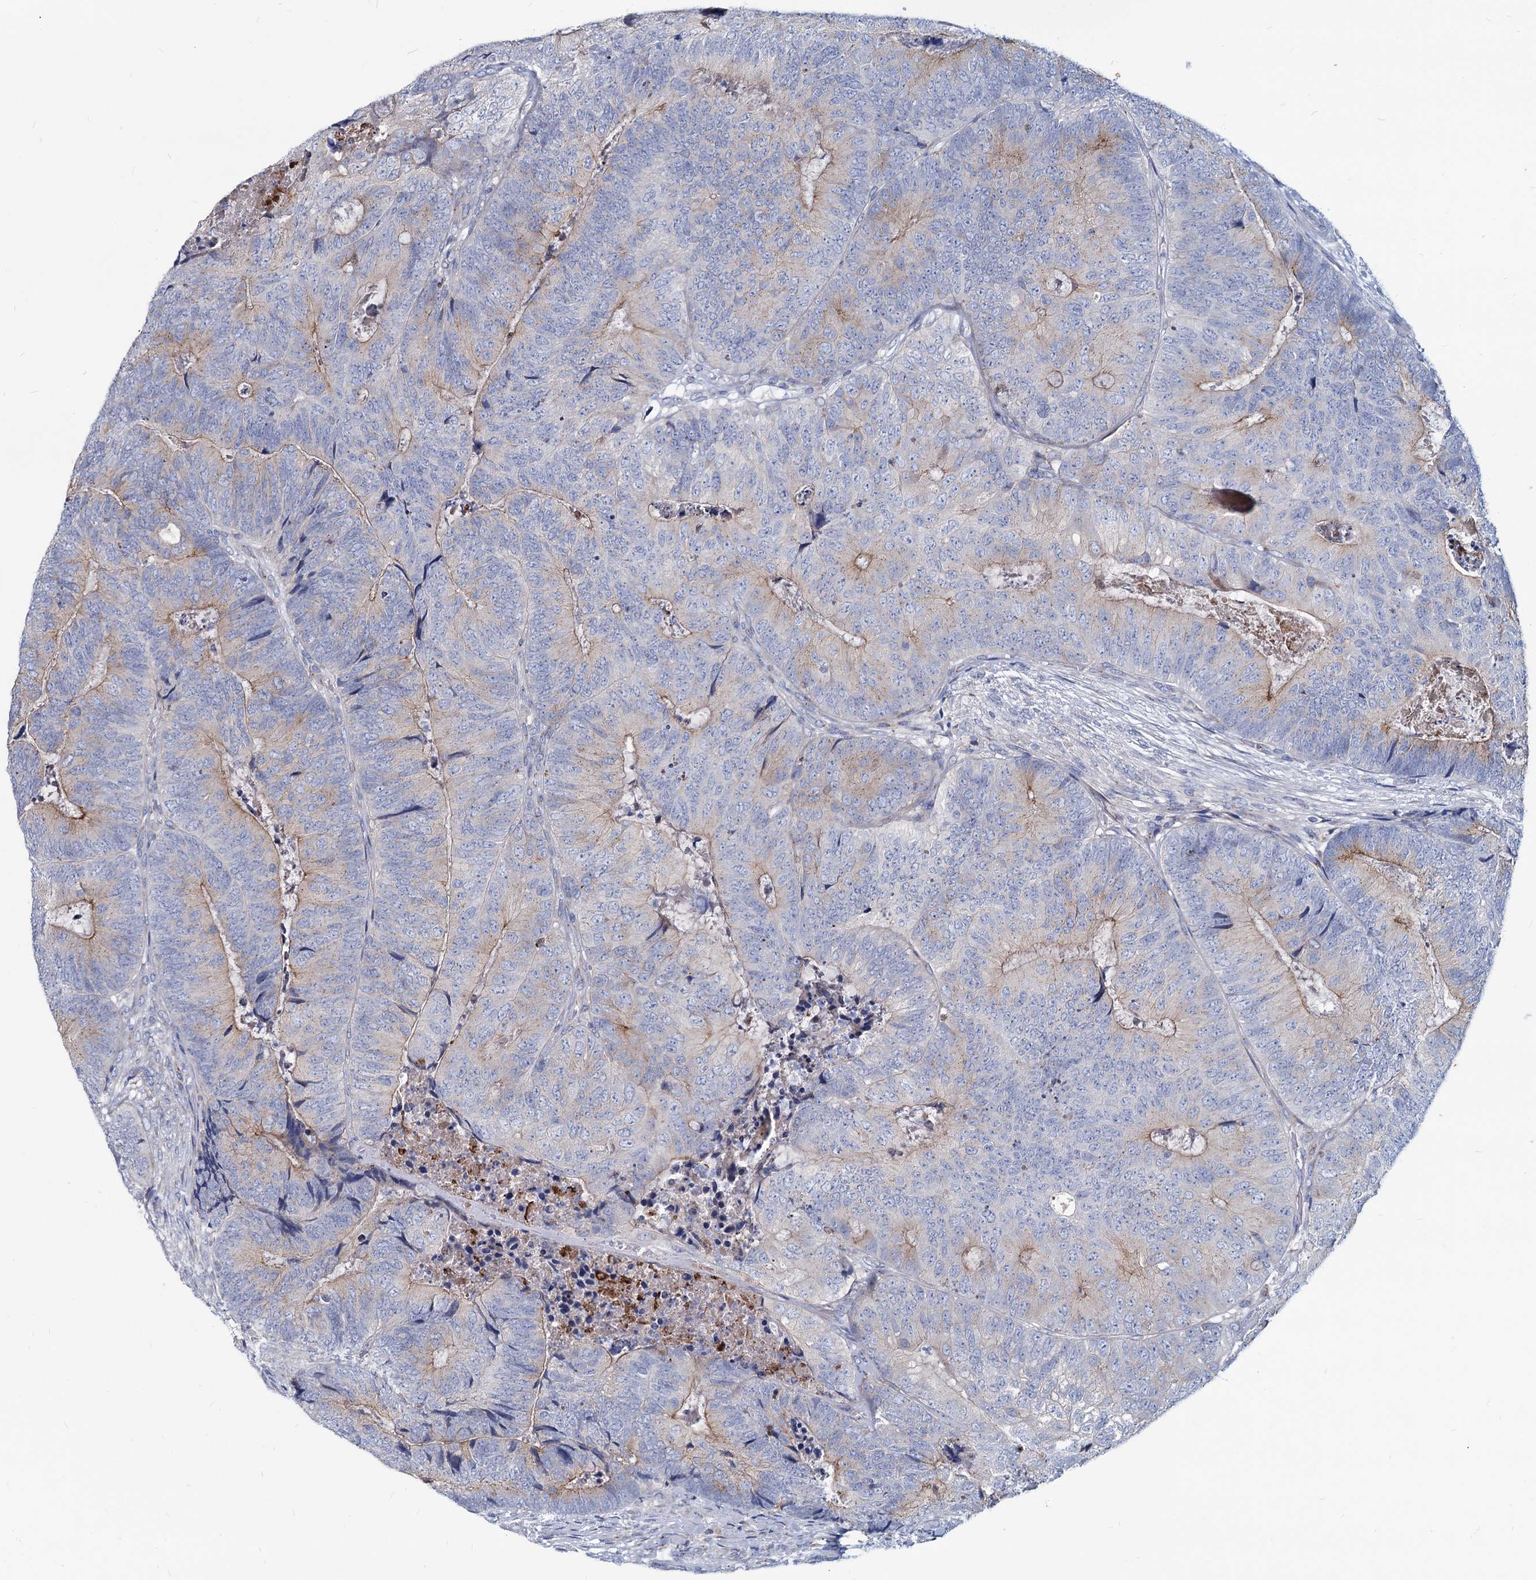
{"staining": {"intensity": "weak", "quantity": "25%-75%", "location": "cytoplasmic/membranous"}, "tissue": "colorectal cancer", "cell_type": "Tumor cells", "image_type": "cancer", "snomed": [{"axis": "morphology", "description": "Adenocarcinoma, NOS"}, {"axis": "topography", "description": "Colon"}], "caption": "Brown immunohistochemical staining in colorectal cancer (adenocarcinoma) exhibits weak cytoplasmic/membranous positivity in about 25%-75% of tumor cells.", "gene": "AGBL4", "patient": {"sex": "female", "age": 67}}